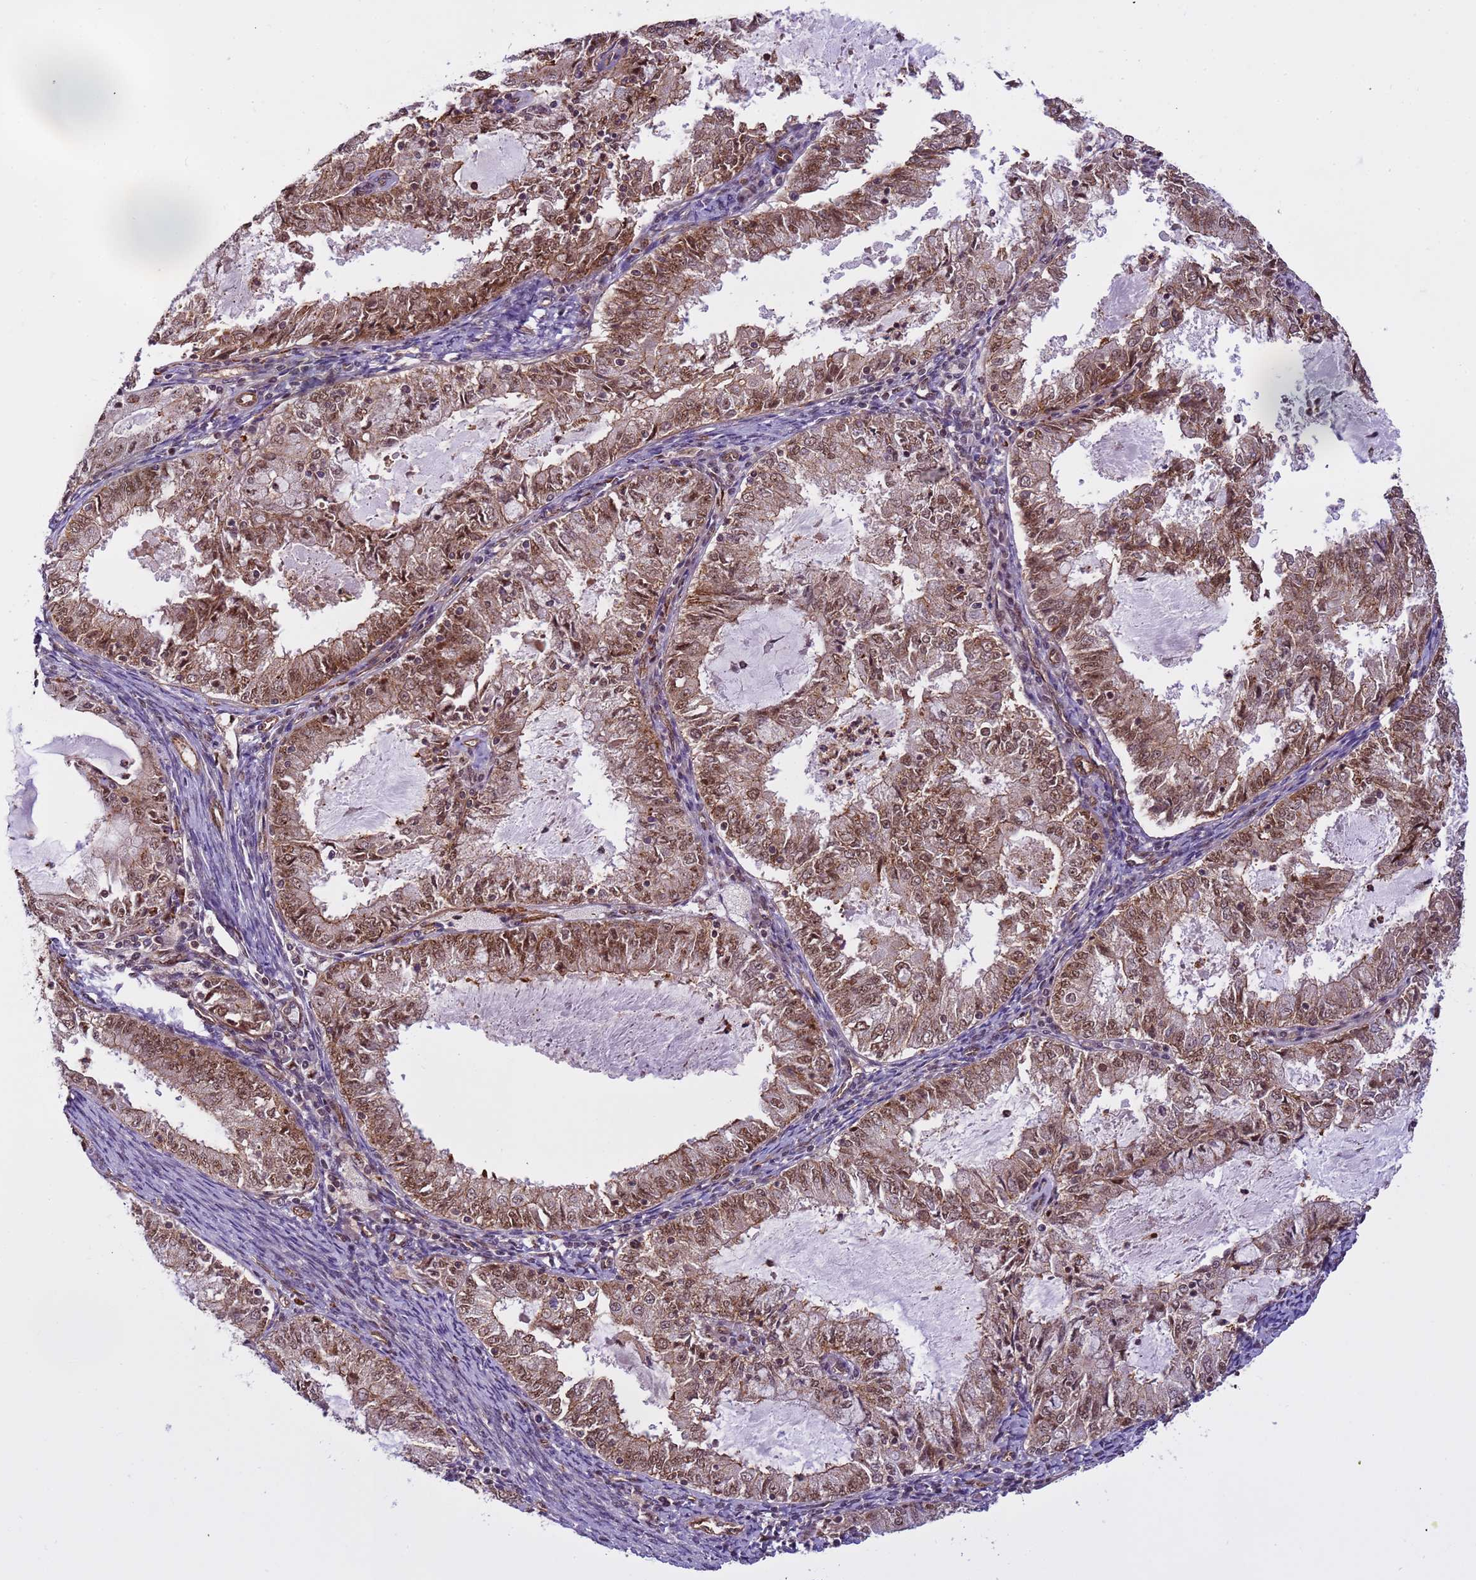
{"staining": {"intensity": "moderate", "quantity": ">75%", "location": "cytoplasmic/membranous,nuclear"}, "tissue": "endometrial cancer", "cell_type": "Tumor cells", "image_type": "cancer", "snomed": [{"axis": "morphology", "description": "Adenocarcinoma, NOS"}, {"axis": "topography", "description": "Endometrium"}], "caption": "A micrograph of human adenocarcinoma (endometrial) stained for a protein exhibits moderate cytoplasmic/membranous and nuclear brown staining in tumor cells.", "gene": "EMC2", "patient": {"sex": "female", "age": 57}}